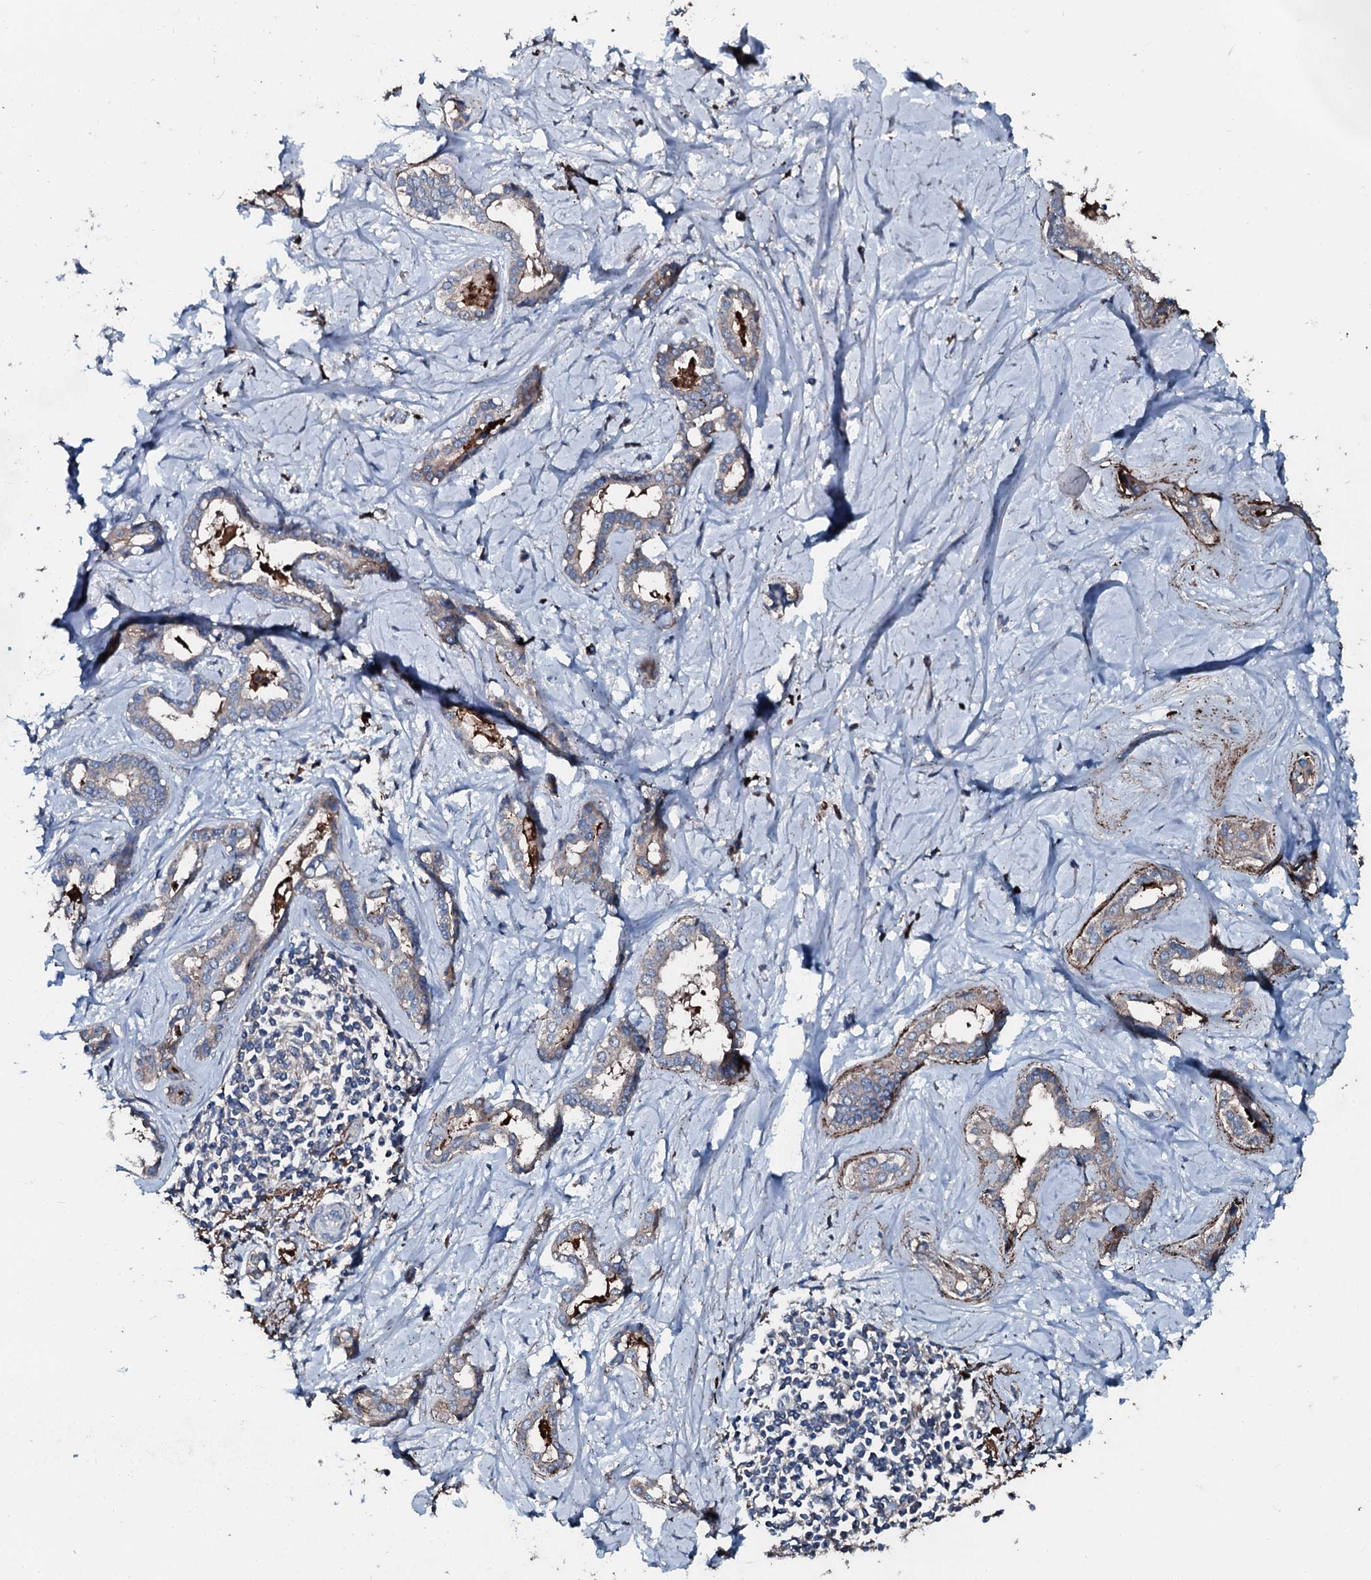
{"staining": {"intensity": "weak", "quantity": "<25%", "location": "cytoplasmic/membranous"}, "tissue": "liver cancer", "cell_type": "Tumor cells", "image_type": "cancer", "snomed": [{"axis": "morphology", "description": "Cholangiocarcinoma"}, {"axis": "topography", "description": "Liver"}], "caption": "Micrograph shows no significant protein staining in tumor cells of liver cancer.", "gene": "AARS1", "patient": {"sex": "female", "age": 77}}